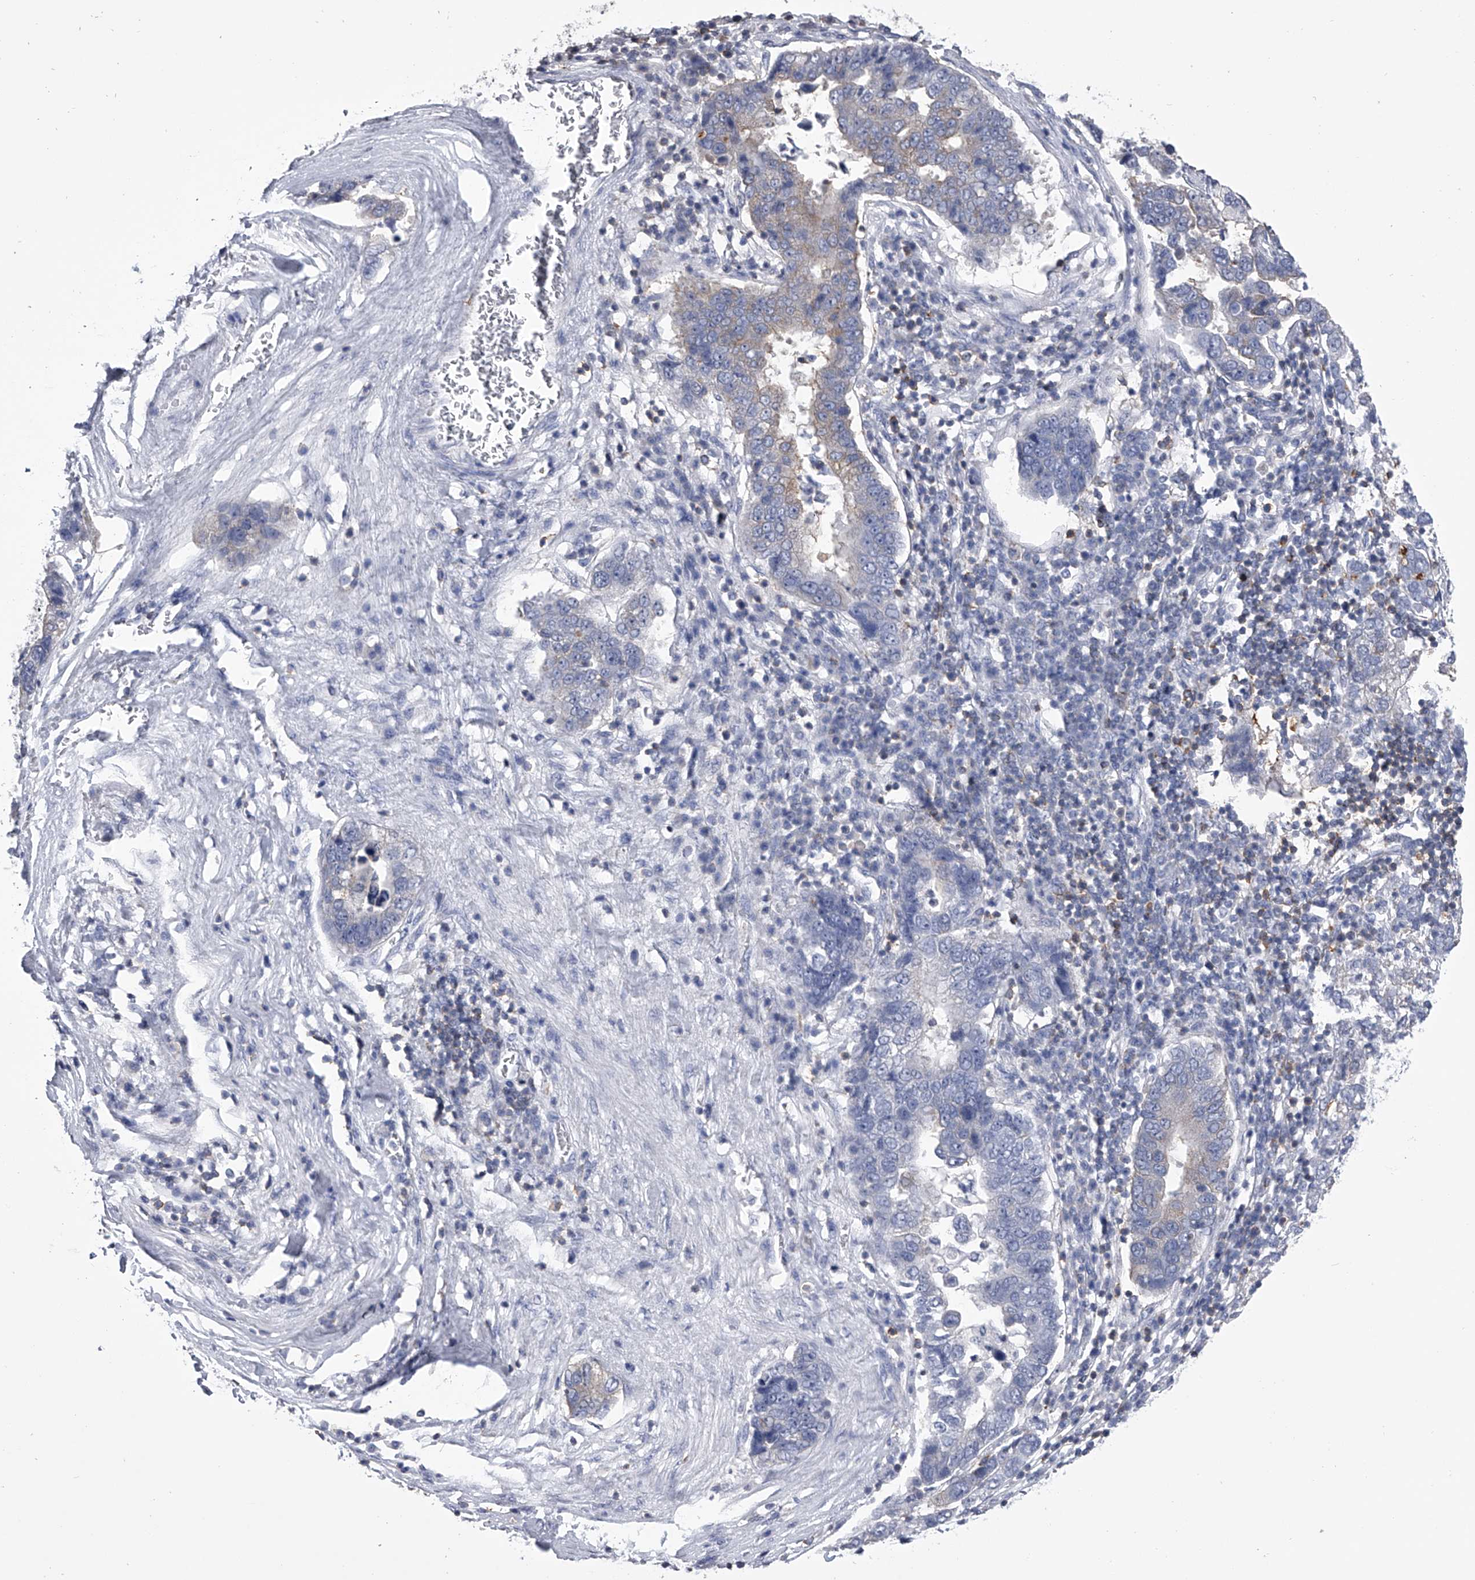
{"staining": {"intensity": "negative", "quantity": "none", "location": "none"}, "tissue": "pancreatic cancer", "cell_type": "Tumor cells", "image_type": "cancer", "snomed": [{"axis": "morphology", "description": "Adenocarcinoma, NOS"}, {"axis": "topography", "description": "Pancreas"}], "caption": "The IHC histopathology image has no significant staining in tumor cells of pancreatic cancer (adenocarcinoma) tissue. Brightfield microscopy of immunohistochemistry (IHC) stained with DAB (brown) and hematoxylin (blue), captured at high magnification.", "gene": "TASP1", "patient": {"sex": "female", "age": 61}}